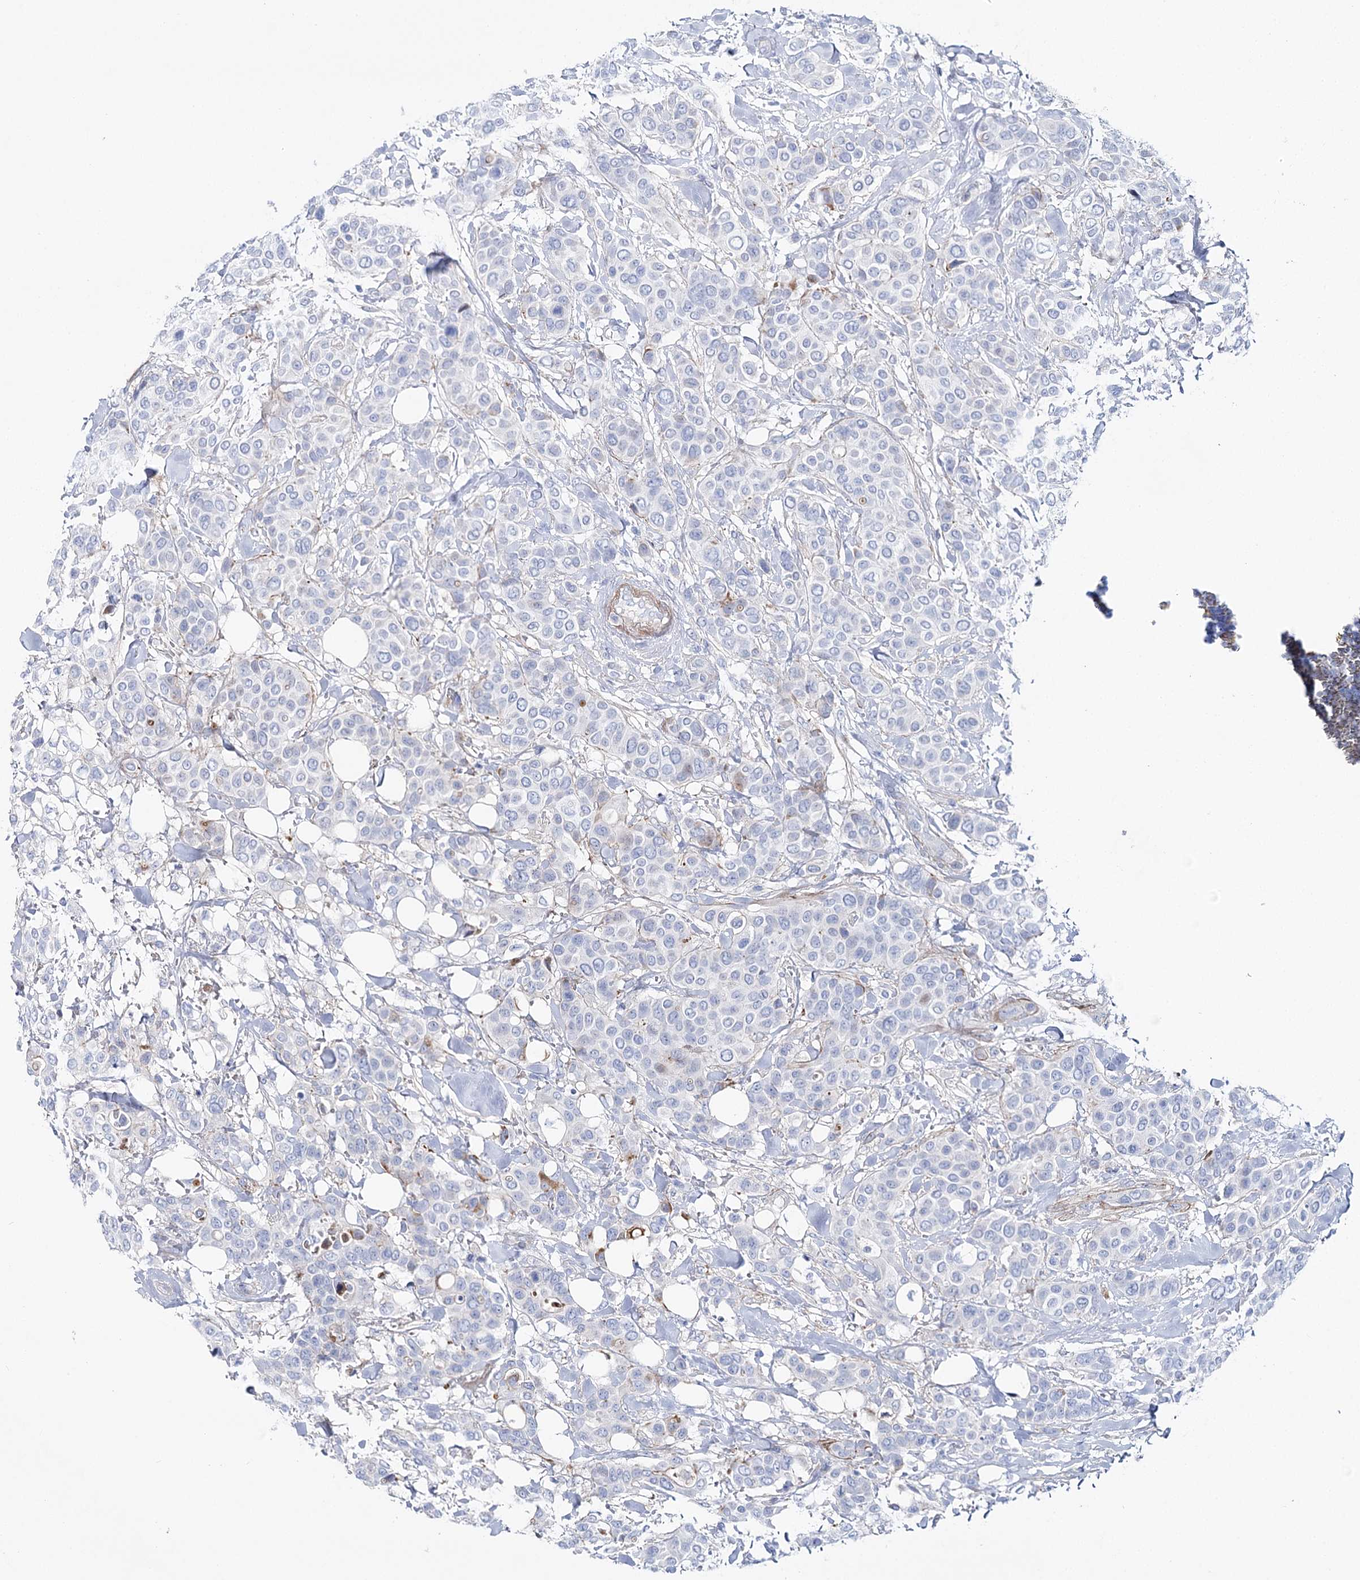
{"staining": {"intensity": "negative", "quantity": "none", "location": "none"}, "tissue": "breast cancer", "cell_type": "Tumor cells", "image_type": "cancer", "snomed": [{"axis": "morphology", "description": "Lobular carcinoma"}, {"axis": "topography", "description": "Breast"}], "caption": "This is an IHC photomicrograph of breast lobular carcinoma. There is no expression in tumor cells.", "gene": "ANKRD23", "patient": {"sex": "female", "age": 51}}